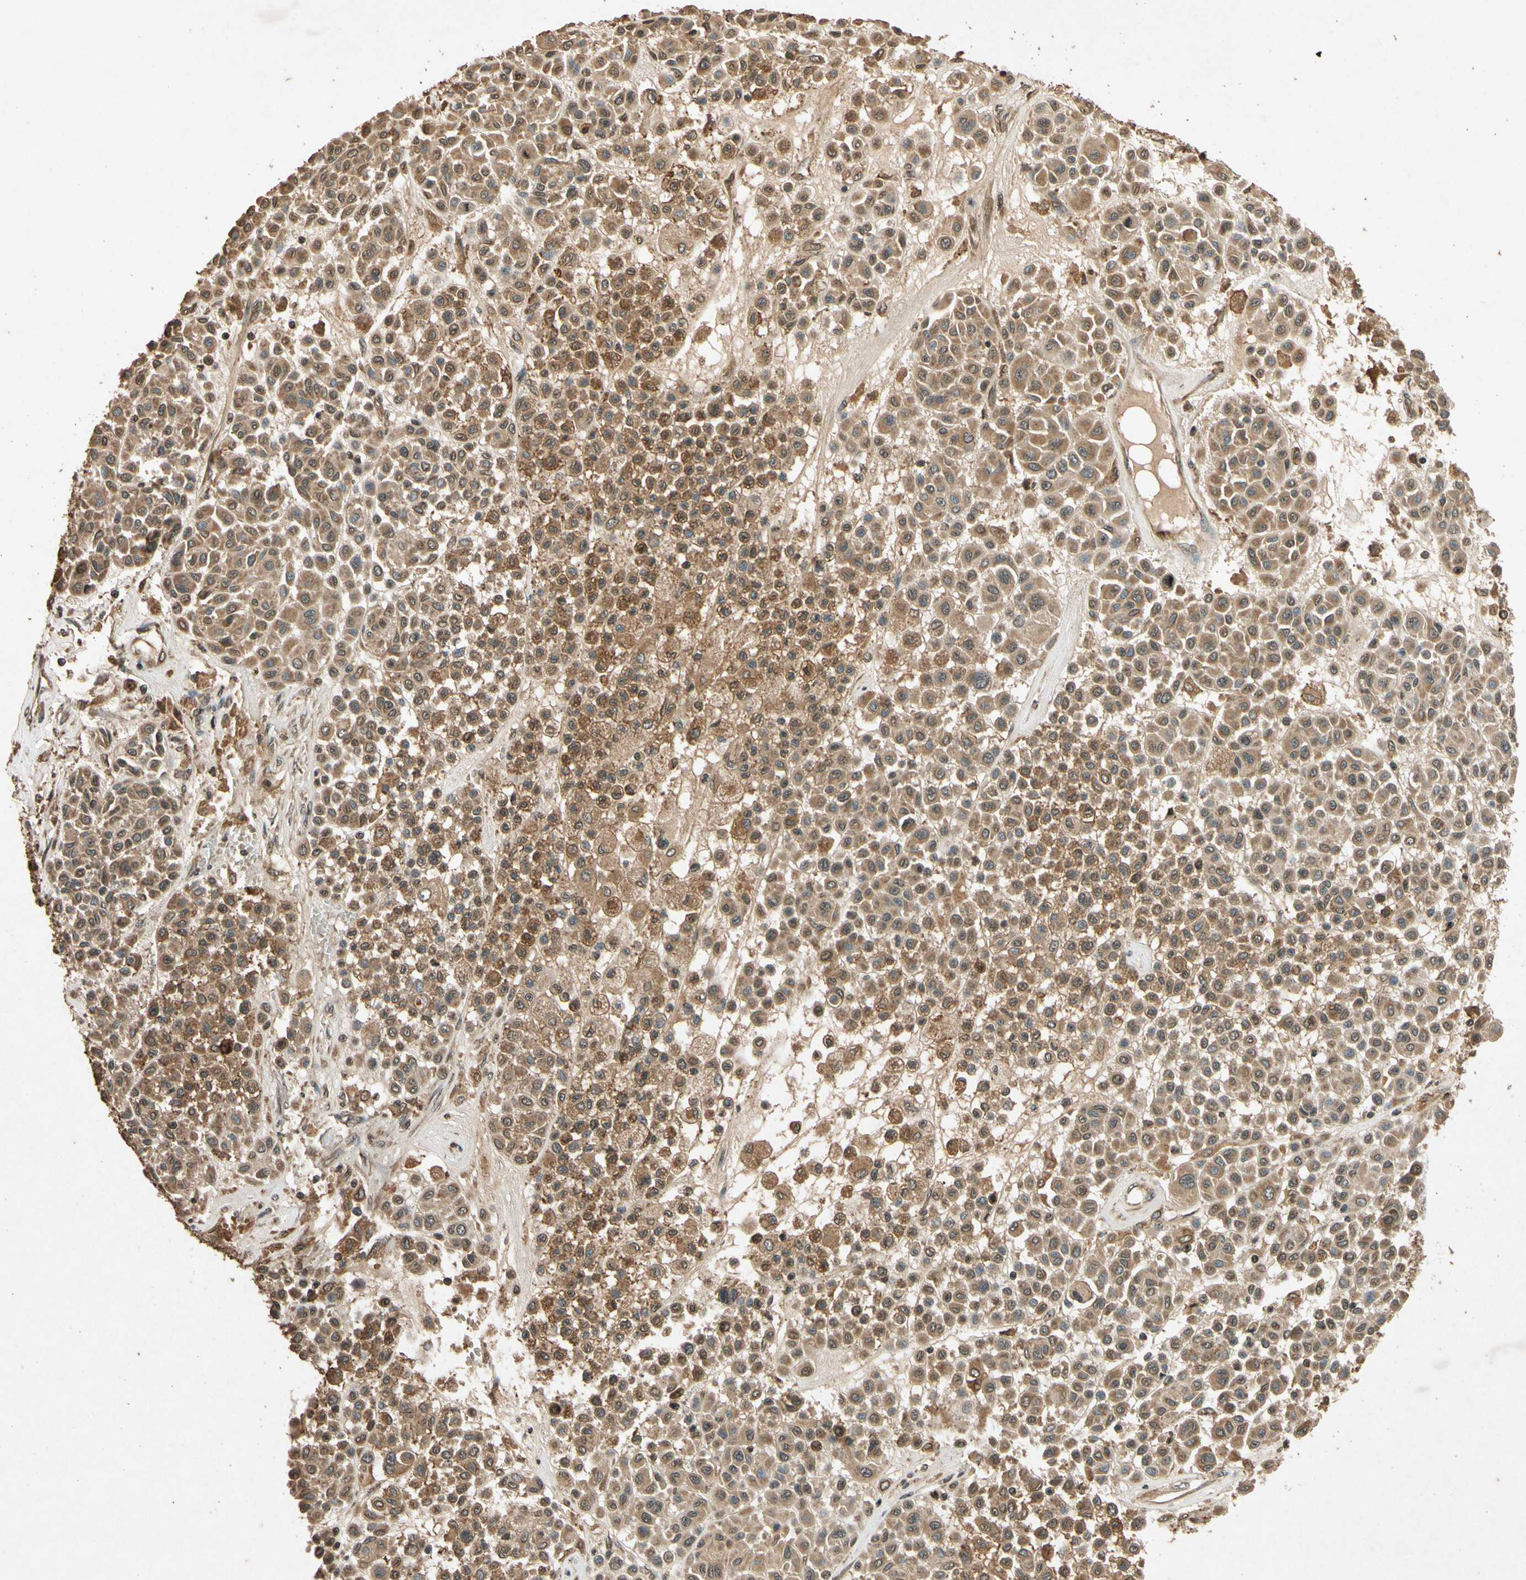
{"staining": {"intensity": "moderate", "quantity": ">75%", "location": "cytoplasmic/membranous"}, "tissue": "melanoma", "cell_type": "Tumor cells", "image_type": "cancer", "snomed": [{"axis": "morphology", "description": "Malignant melanoma, Metastatic site"}, {"axis": "topography", "description": "Soft tissue"}], "caption": "An IHC micrograph of neoplastic tissue is shown. Protein staining in brown shows moderate cytoplasmic/membranous positivity in malignant melanoma (metastatic site) within tumor cells.", "gene": "TXN2", "patient": {"sex": "male", "age": 41}}